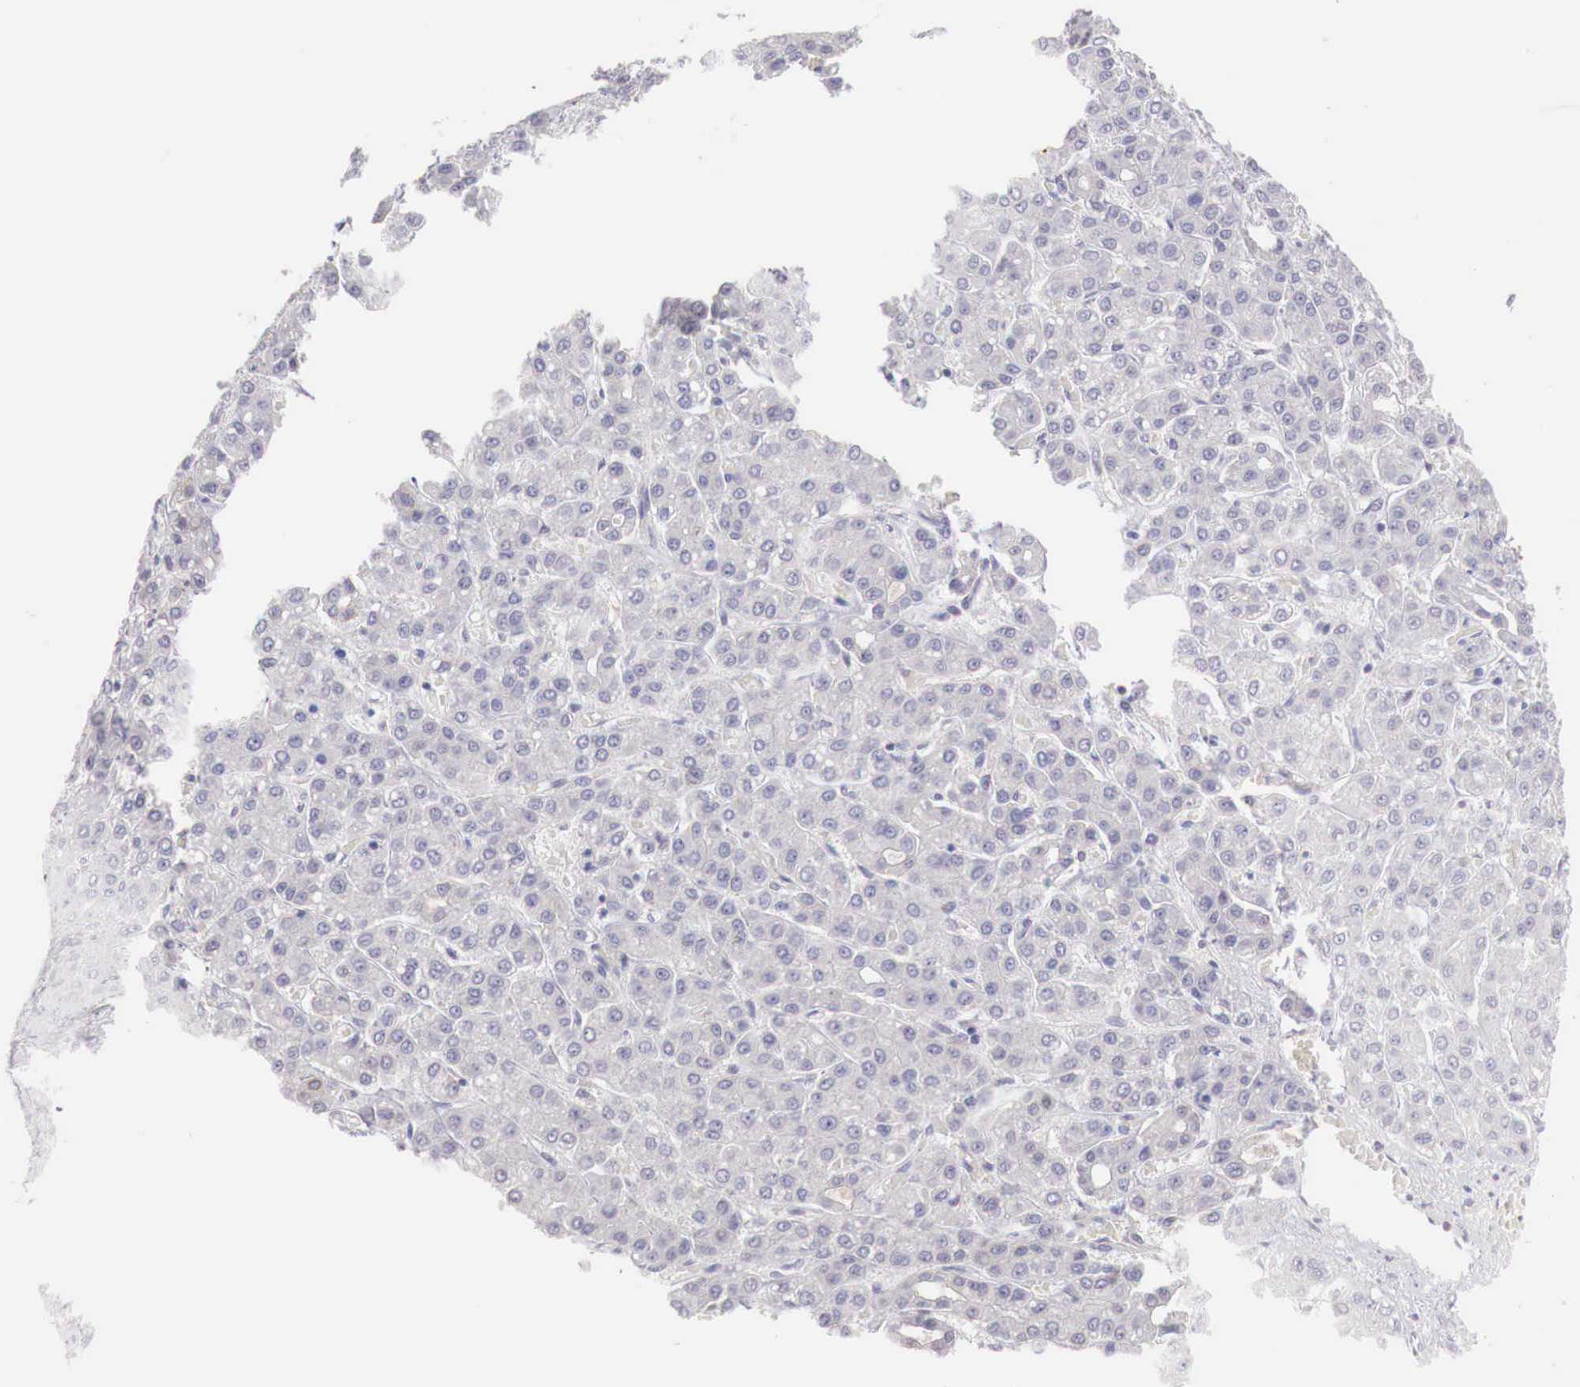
{"staining": {"intensity": "negative", "quantity": "none", "location": "none"}, "tissue": "liver cancer", "cell_type": "Tumor cells", "image_type": "cancer", "snomed": [{"axis": "morphology", "description": "Carcinoma, Hepatocellular, NOS"}, {"axis": "topography", "description": "Liver"}], "caption": "This micrograph is of liver cancer (hepatocellular carcinoma) stained with IHC to label a protein in brown with the nuclei are counter-stained blue. There is no positivity in tumor cells.", "gene": "XPNPEP2", "patient": {"sex": "male", "age": 69}}